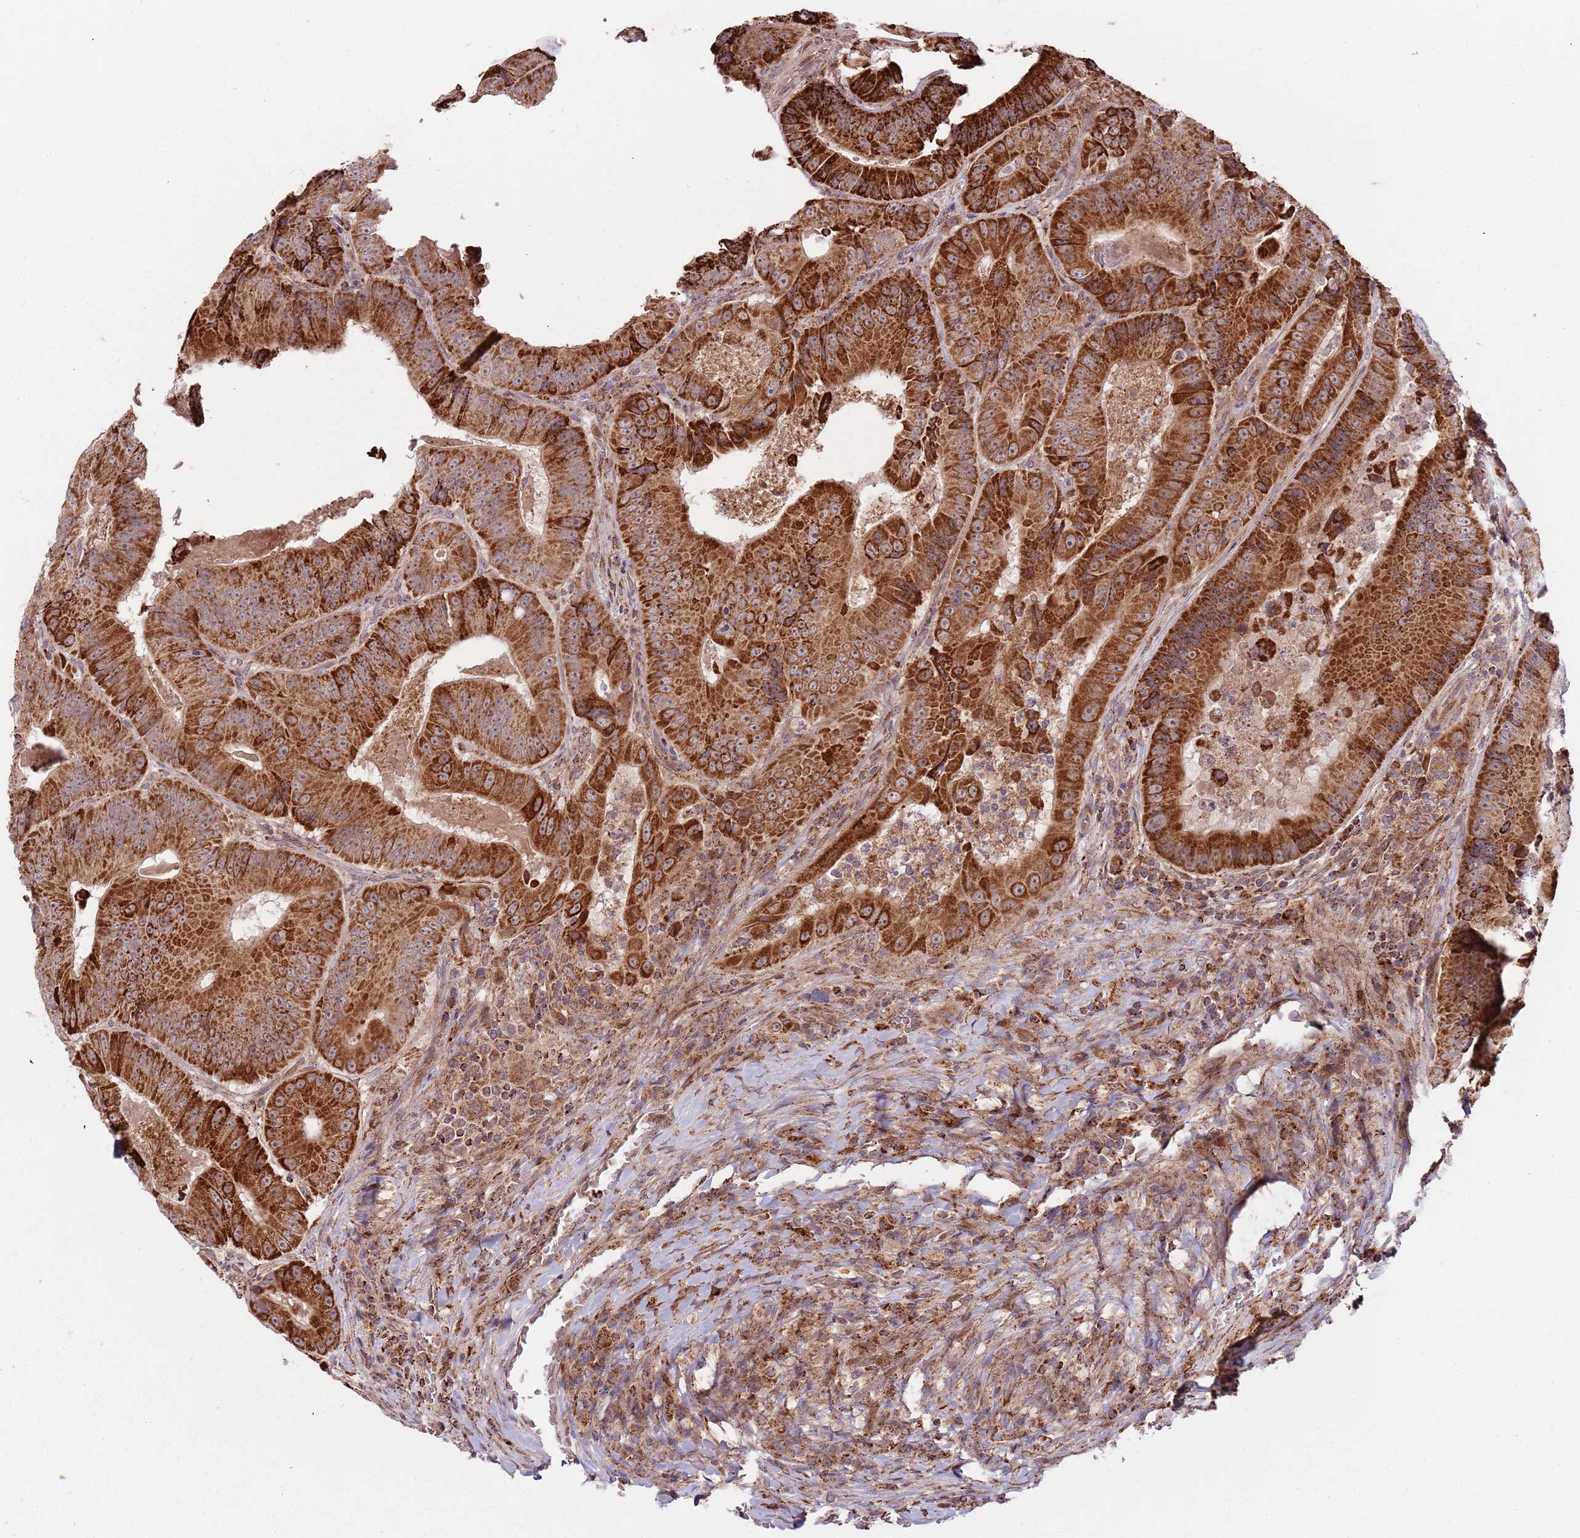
{"staining": {"intensity": "strong", "quantity": ">75%", "location": "cytoplasmic/membranous"}, "tissue": "colorectal cancer", "cell_type": "Tumor cells", "image_type": "cancer", "snomed": [{"axis": "morphology", "description": "Adenocarcinoma, NOS"}, {"axis": "topography", "description": "Colon"}], "caption": "Colorectal cancer stained with a protein marker displays strong staining in tumor cells.", "gene": "ULK3", "patient": {"sex": "female", "age": 86}}